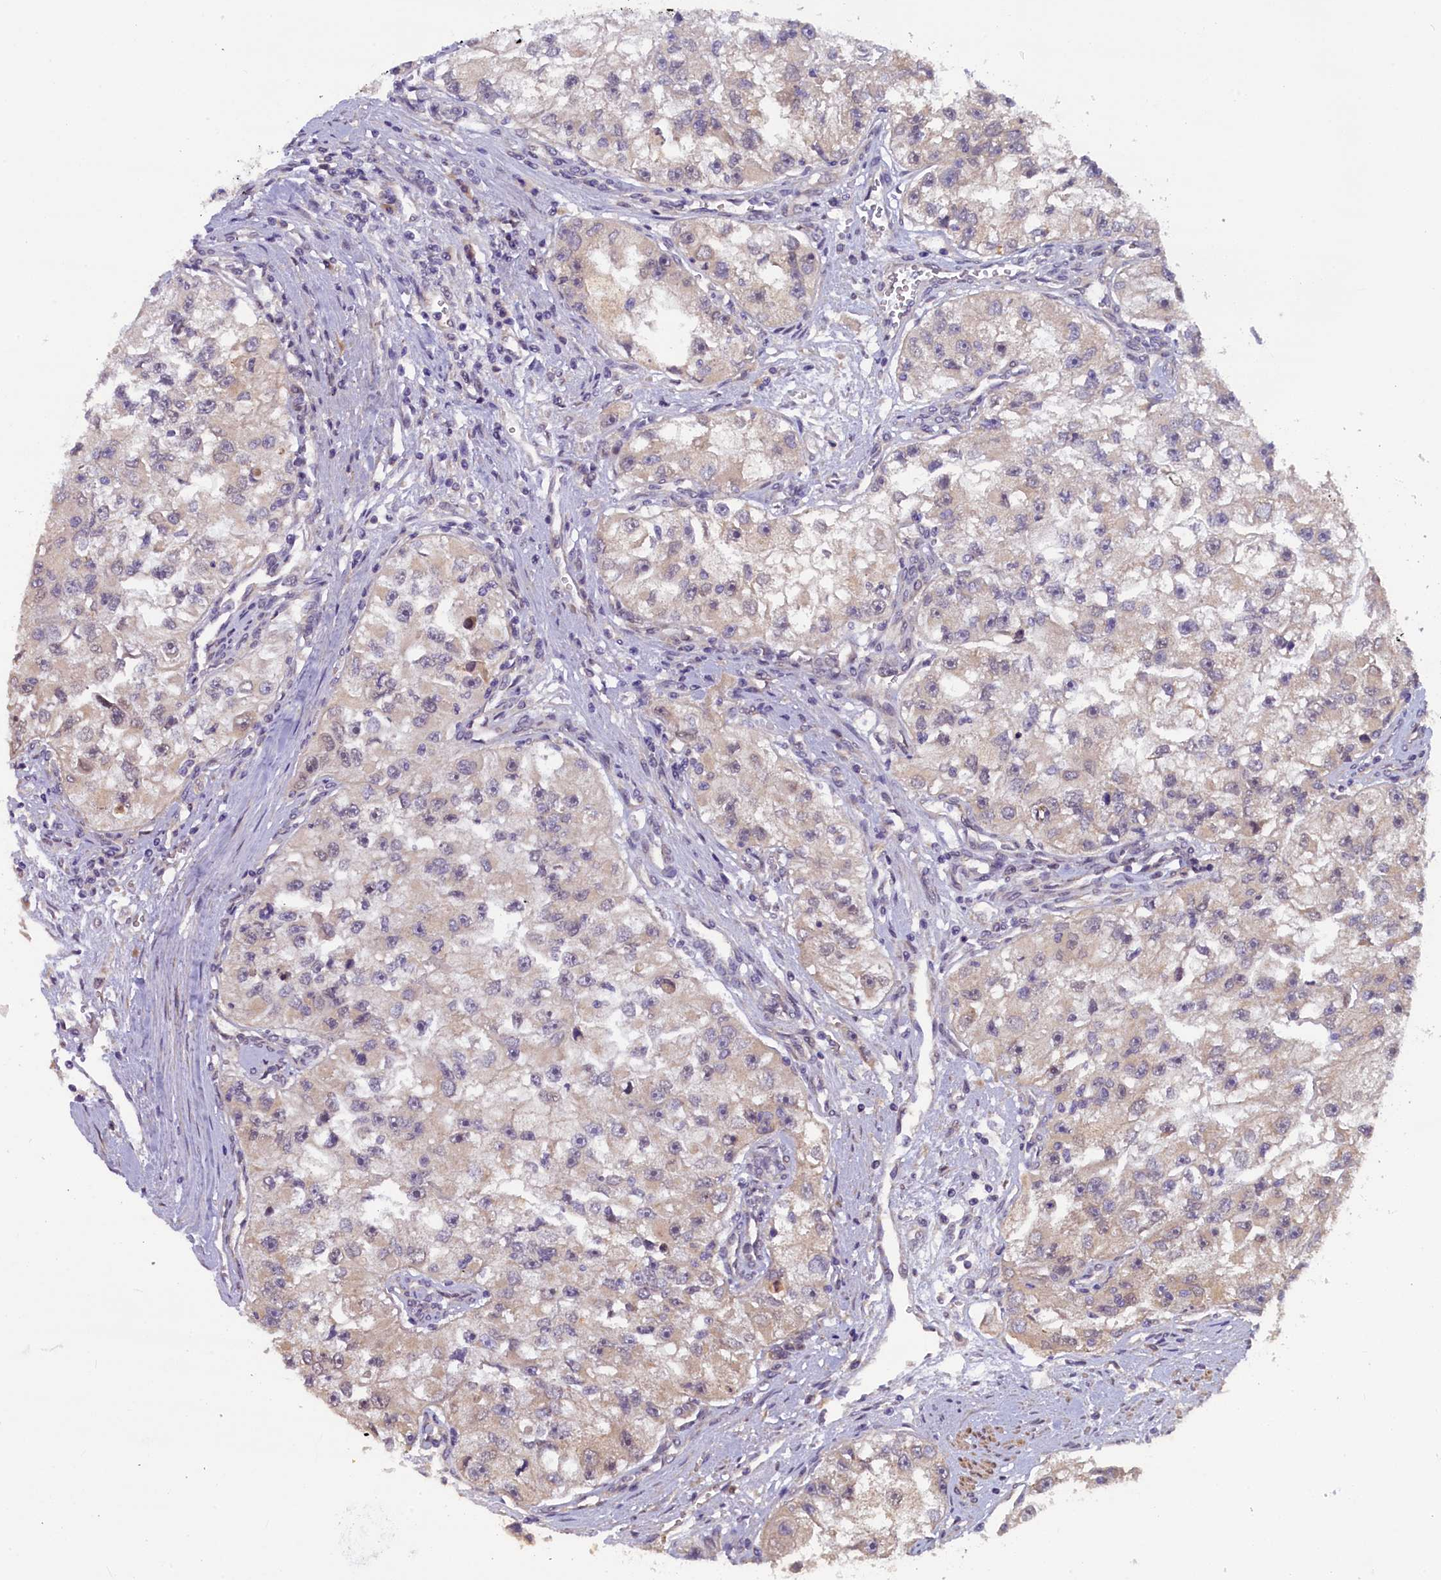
{"staining": {"intensity": "weak", "quantity": "<25%", "location": "cytoplasmic/membranous"}, "tissue": "renal cancer", "cell_type": "Tumor cells", "image_type": "cancer", "snomed": [{"axis": "morphology", "description": "Adenocarcinoma, NOS"}, {"axis": "topography", "description": "Kidney"}], "caption": "Immunohistochemistry of human adenocarcinoma (renal) displays no expression in tumor cells.", "gene": "CCDC9B", "patient": {"sex": "male", "age": 63}}